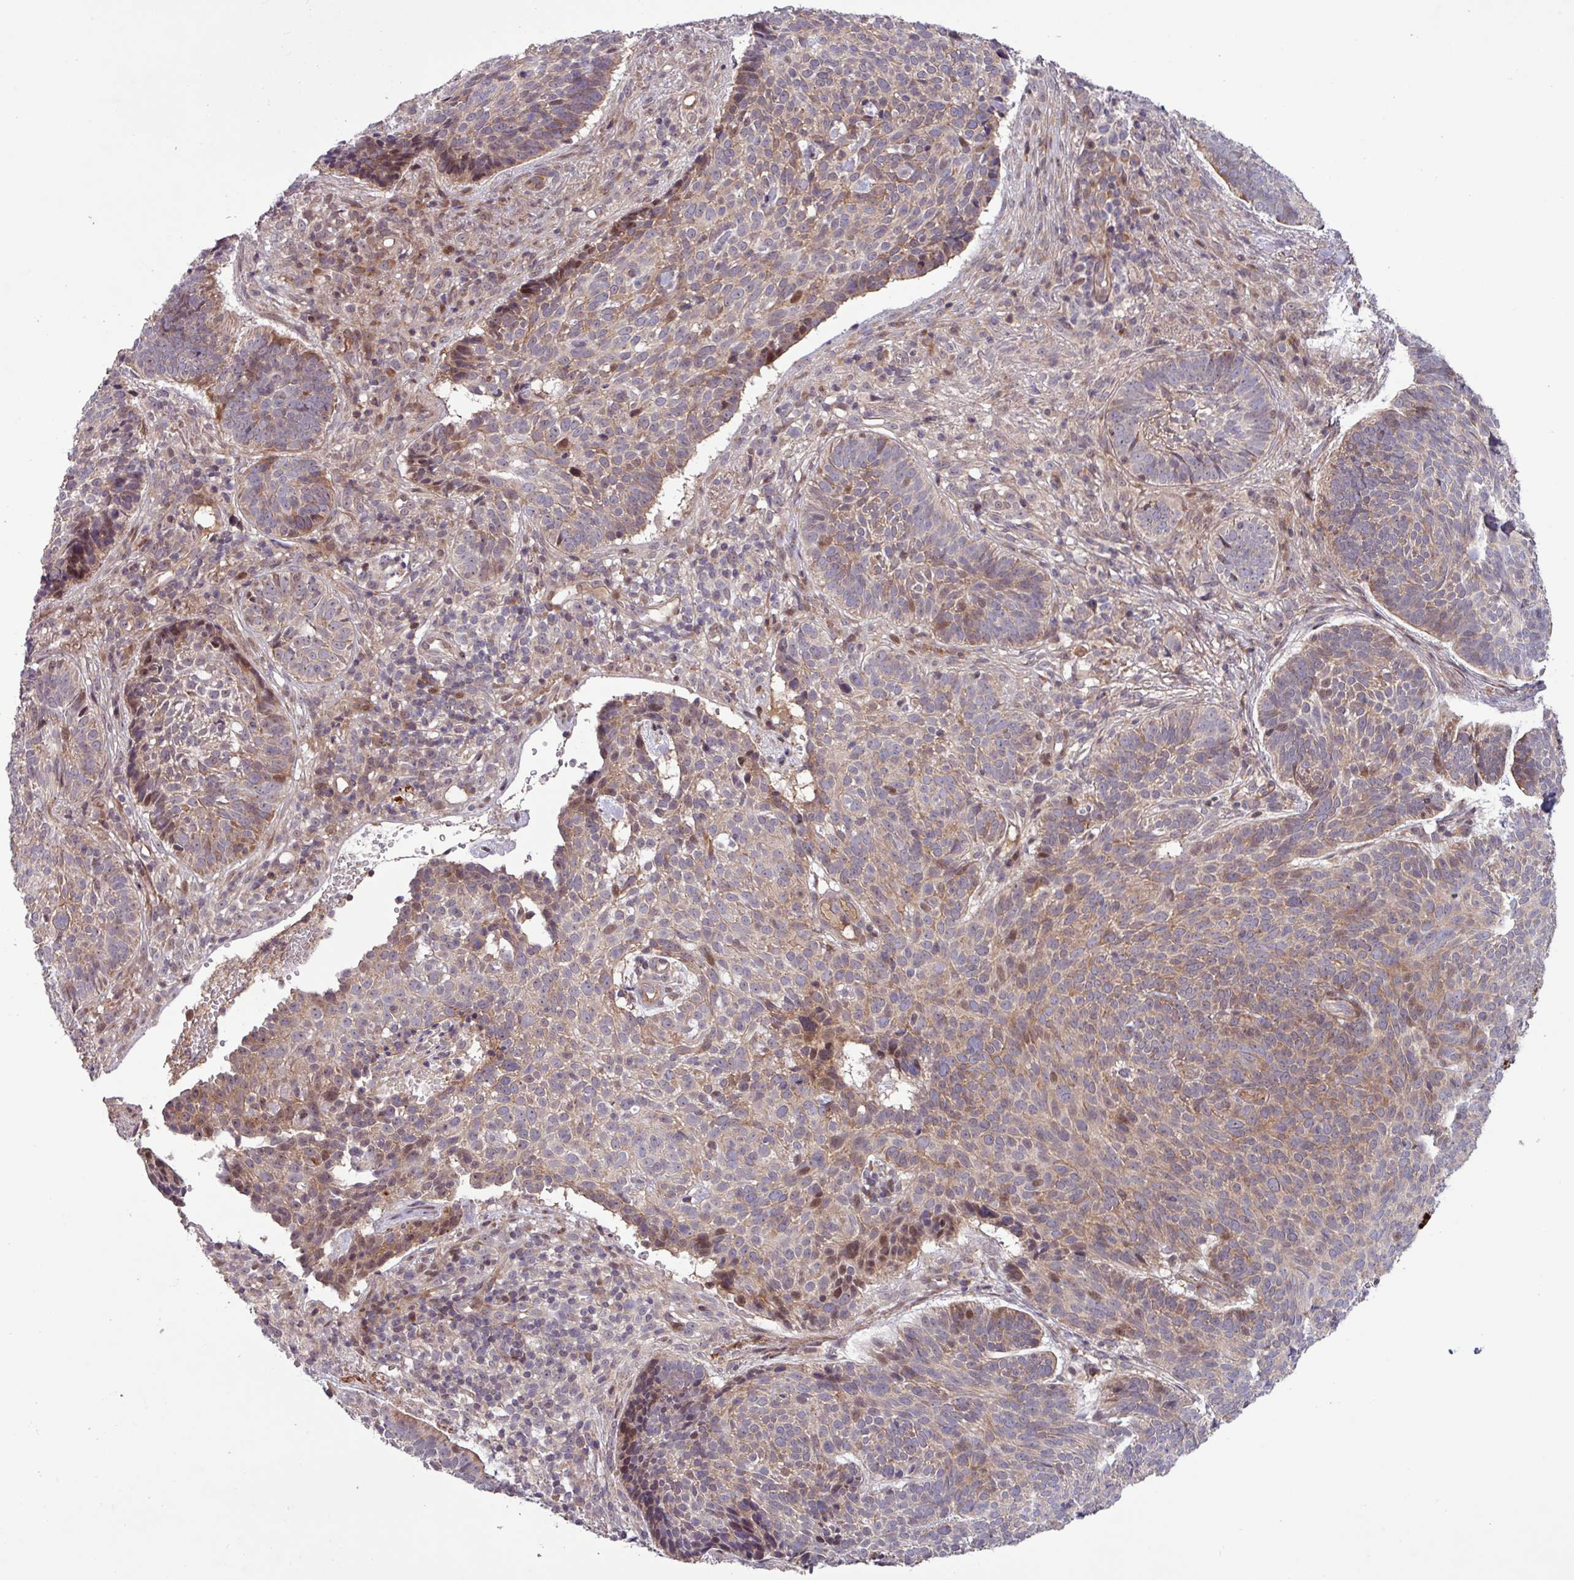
{"staining": {"intensity": "moderate", "quantity": "25%-75%", "location": "cytoplasmic/membranous,nuclear"}, "tissue": "skin cancer", "cell_type": "Tumor cells", "image_type": "cancer", "snomed": [{"axis": "morphology", "description": "Basal cell carcinoma"}, {"axis": "topography", "description": "Skin"}], "caption": "Moderate cytoplasmic/membranous and nuclear protein positivity is identified in about 25%-75% of tumor cells in skin cancer.", "gene": "TNFSF12", "patient": {"sex": "male", "age": 70}}